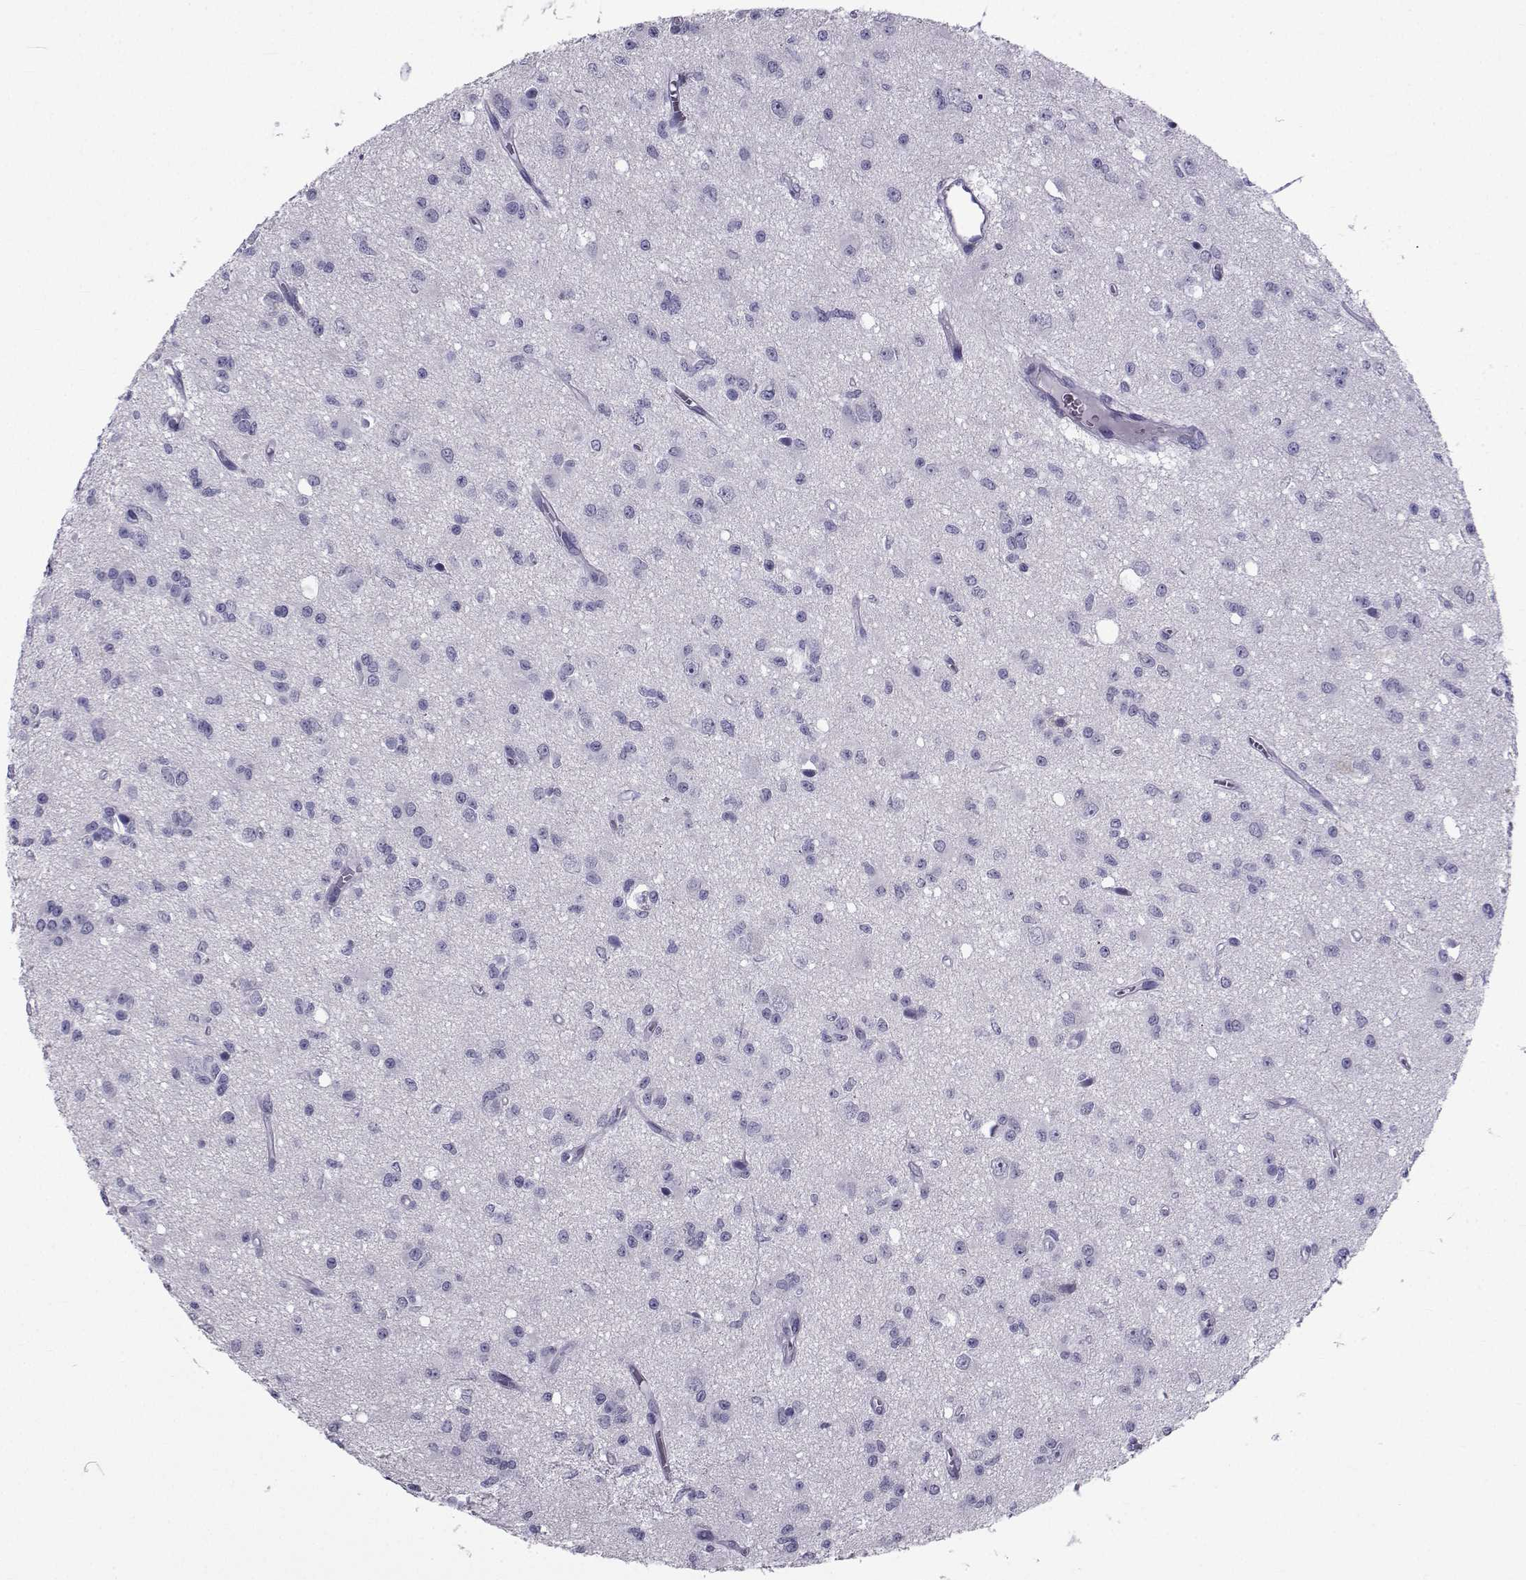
{"staining": {"intensity": "negative", "quantity": "none", "location": "none"}, "tissue": "glioma", "cell_type": "Tumor cells", "image_type": "cancer", "snomed": [{"axis": "morphology", "description": "Glioma, malignant, Low grade"}, {"axis": "topography", "description": "Brain"}], "caption": "IHC of human malignant low-grade glioma displays no staining in tumor cells.", "gene": "SPANXD", "patient": {"sex": "female", "age": 45}}